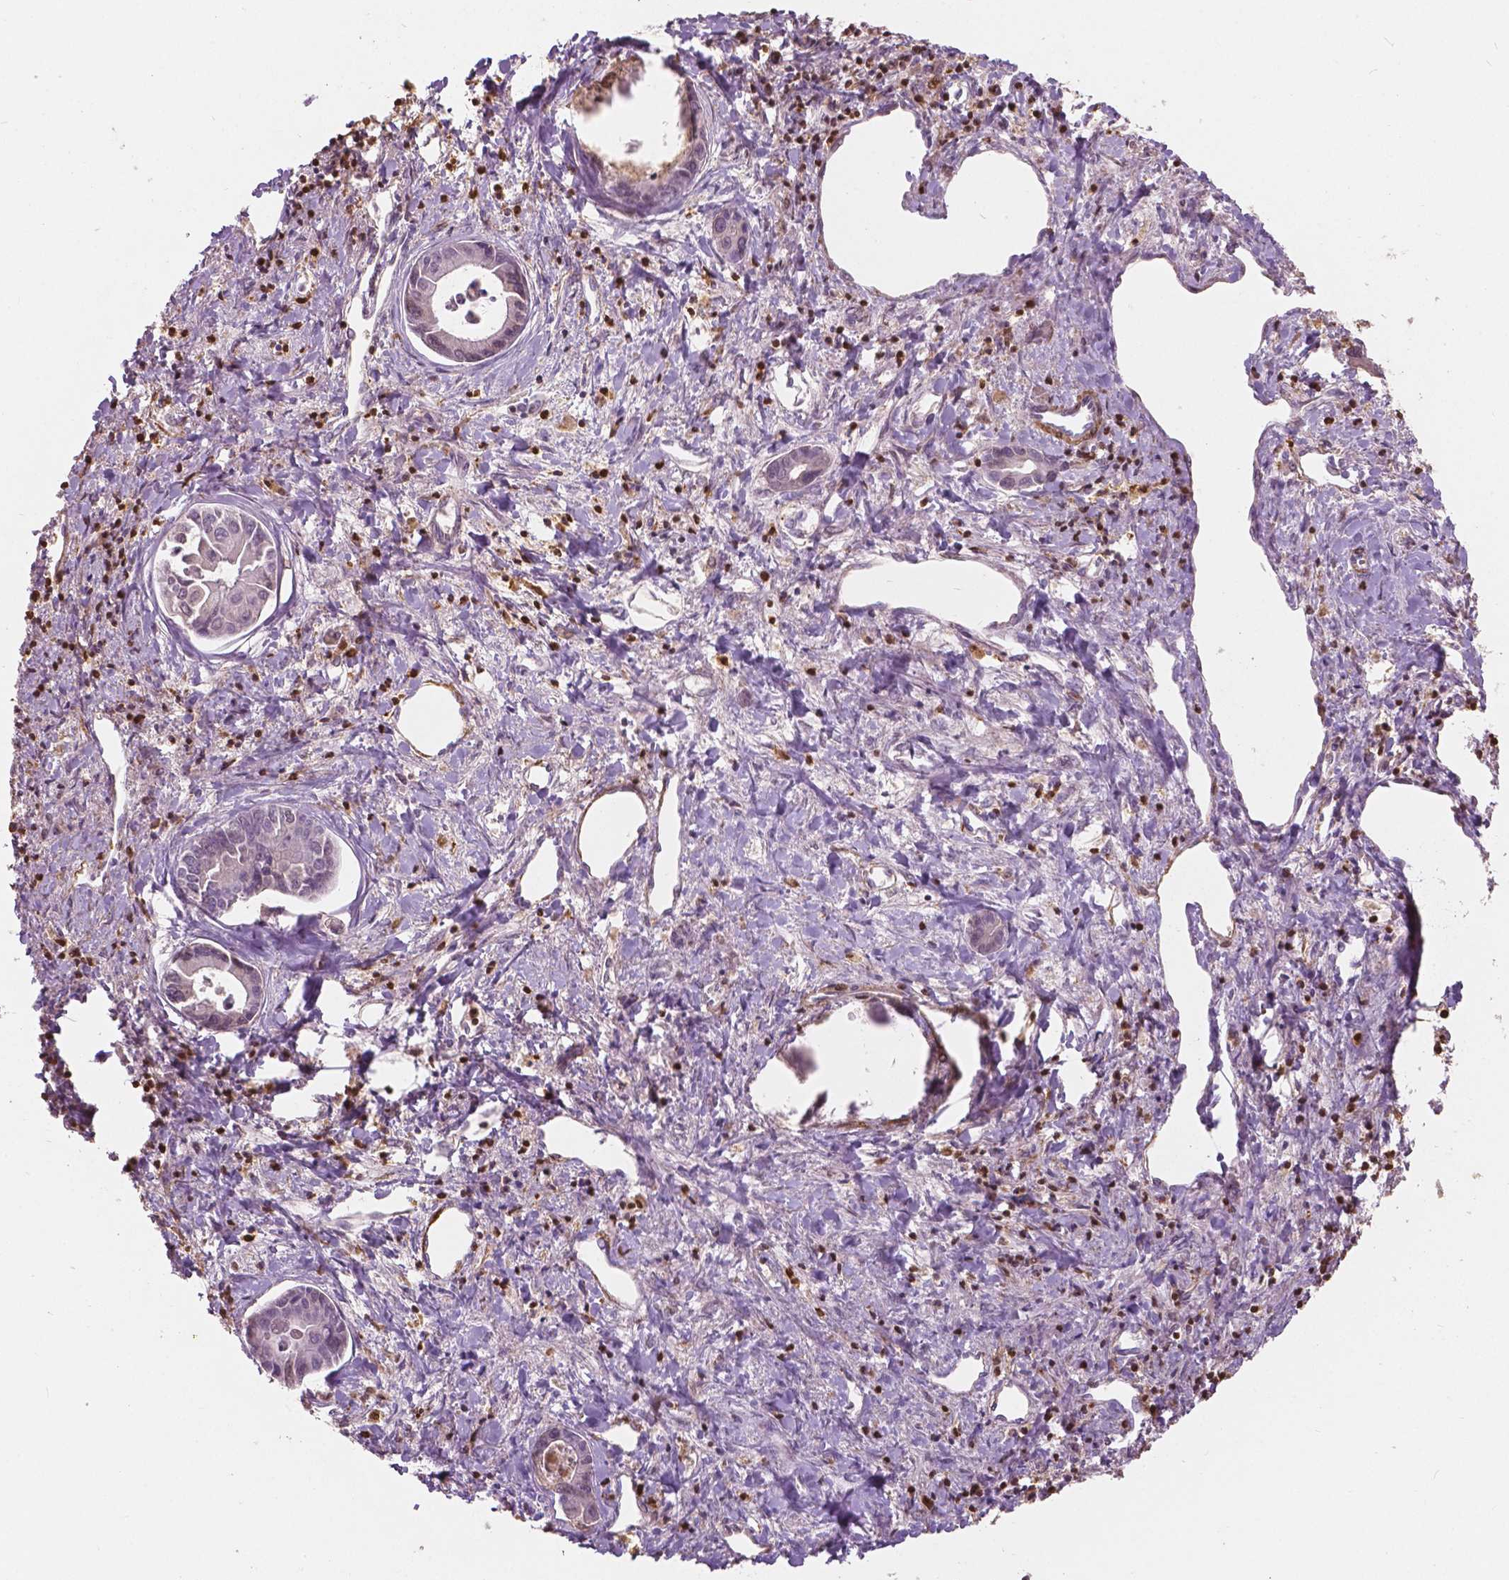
{"staining": {"intensity": "negative", "quantity": "none", "location": "none"}, "tissue": "liver cancer", "cell_type": "Tumor cells", "image_type": "cancer", "snomed": [{"axis": "morphology", "description": "Cholangiocarcinoma"}, {"axis": "topography", "description": "Liver"}], "caption": "DAB immunohistochemical staining of human liver cancer exhibits no significant positivity in tumor cells. The staining was performed using DAB to visualize the protein expression in brown, while the nuclei were stained in blue with hematoxylin (Magnification: 20x).", "gene": "S100A4", "patient": {"sex": "male", "age": 66}}